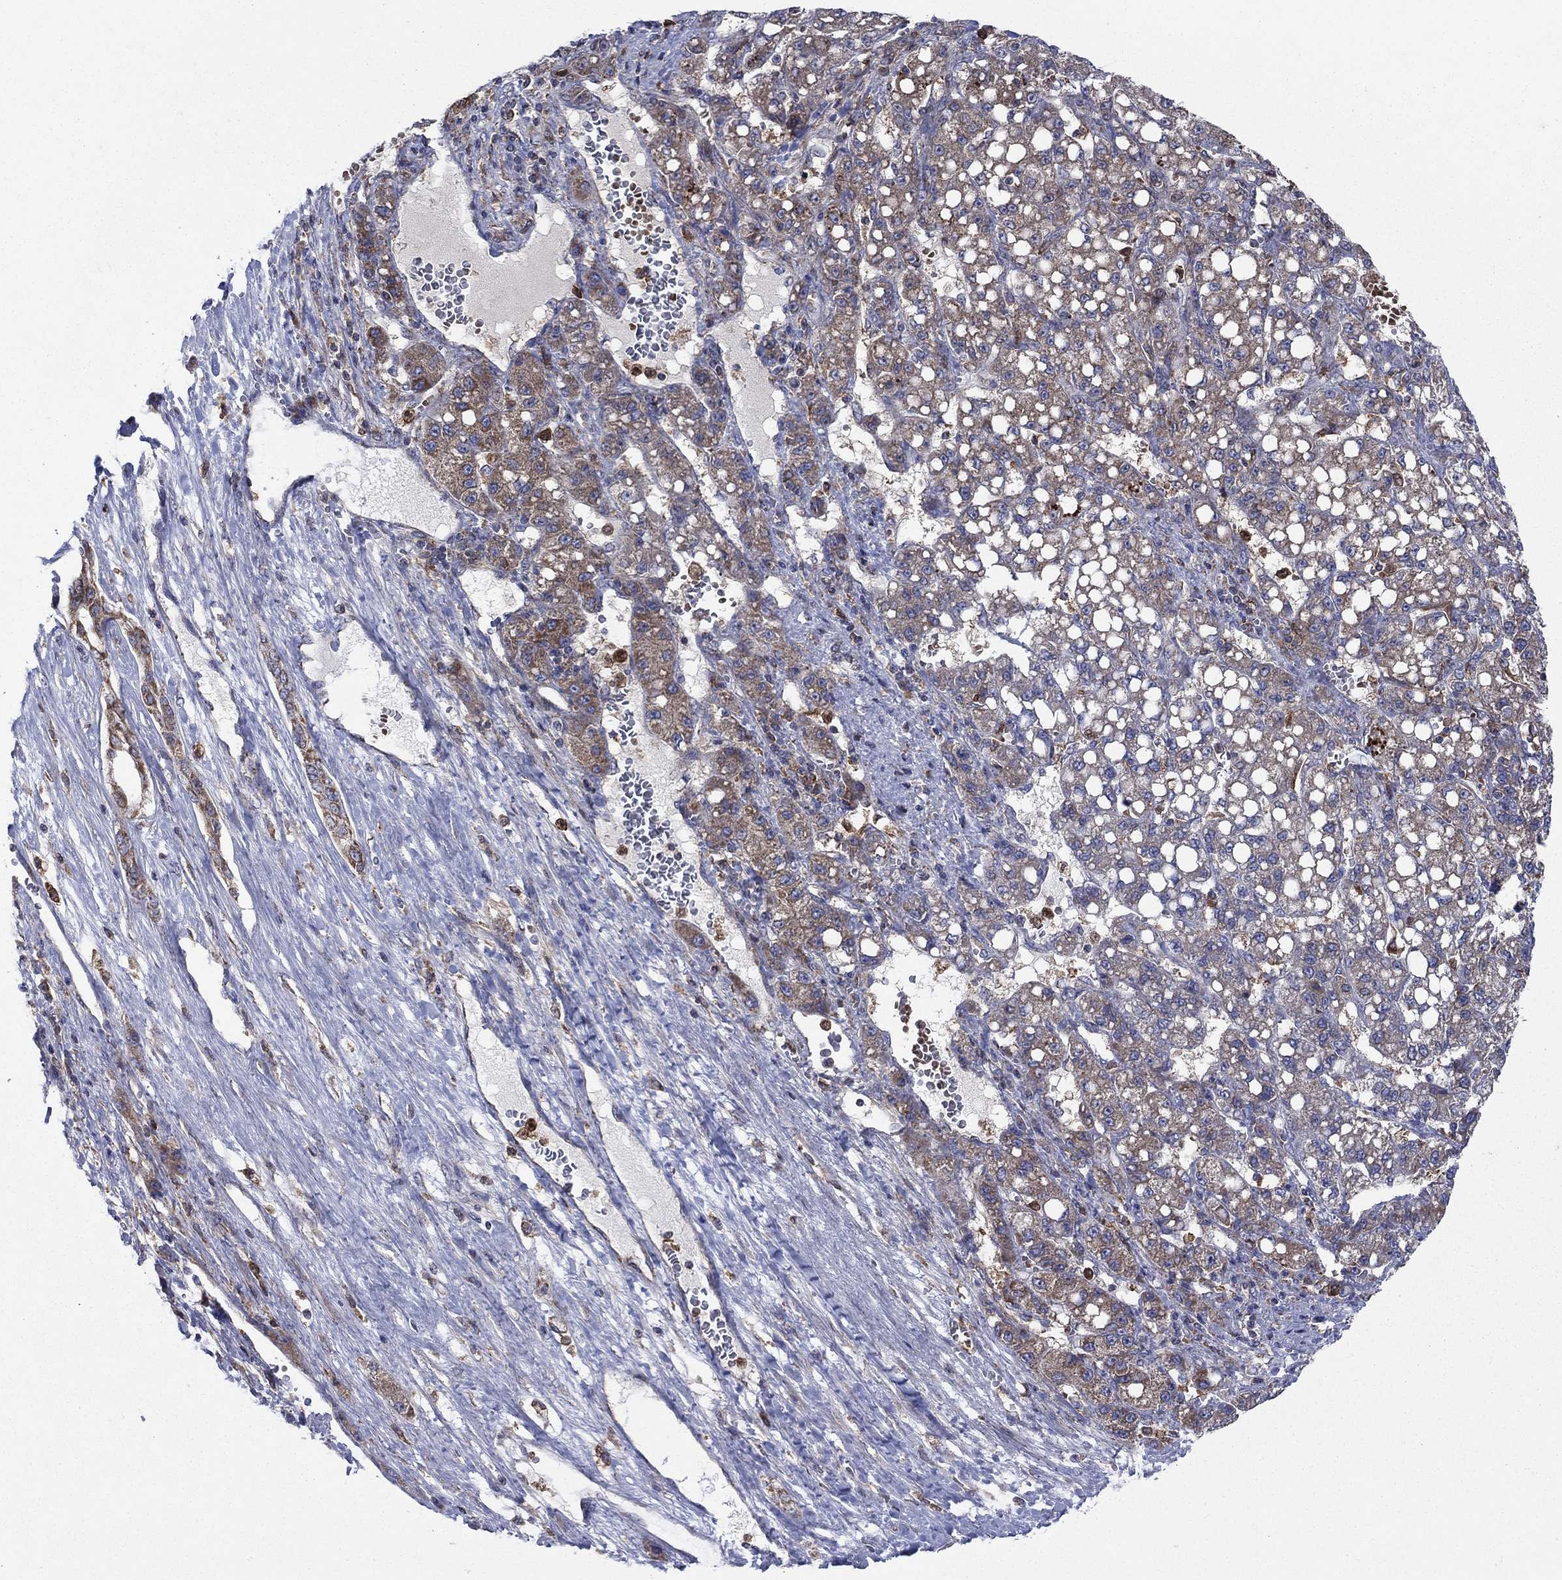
{"staining": {"intensity": "moderate", "quantity": "<25%", "location": "cytoplasmic/membranous"}, "tissue": "liver cancer", "cell_type": "Tumor cells", "image_type": "cancer", "snomed": [{"axis": "morphology", "description": "Carcinoma, Hepatocellular, NOS"}, {"axis": "topography", "description": "Liver"}], "caption": "An immunohistochemistry histopathology image of neoplastic tissue is shown. Protein staining in brown shows moderate cytoplasmic/membranous positivity in liver cancer (hepatocellular carcinoma) within tumor cells.", "gene": "RNF19B", "patient": {"sex": "female", "age": 65}}